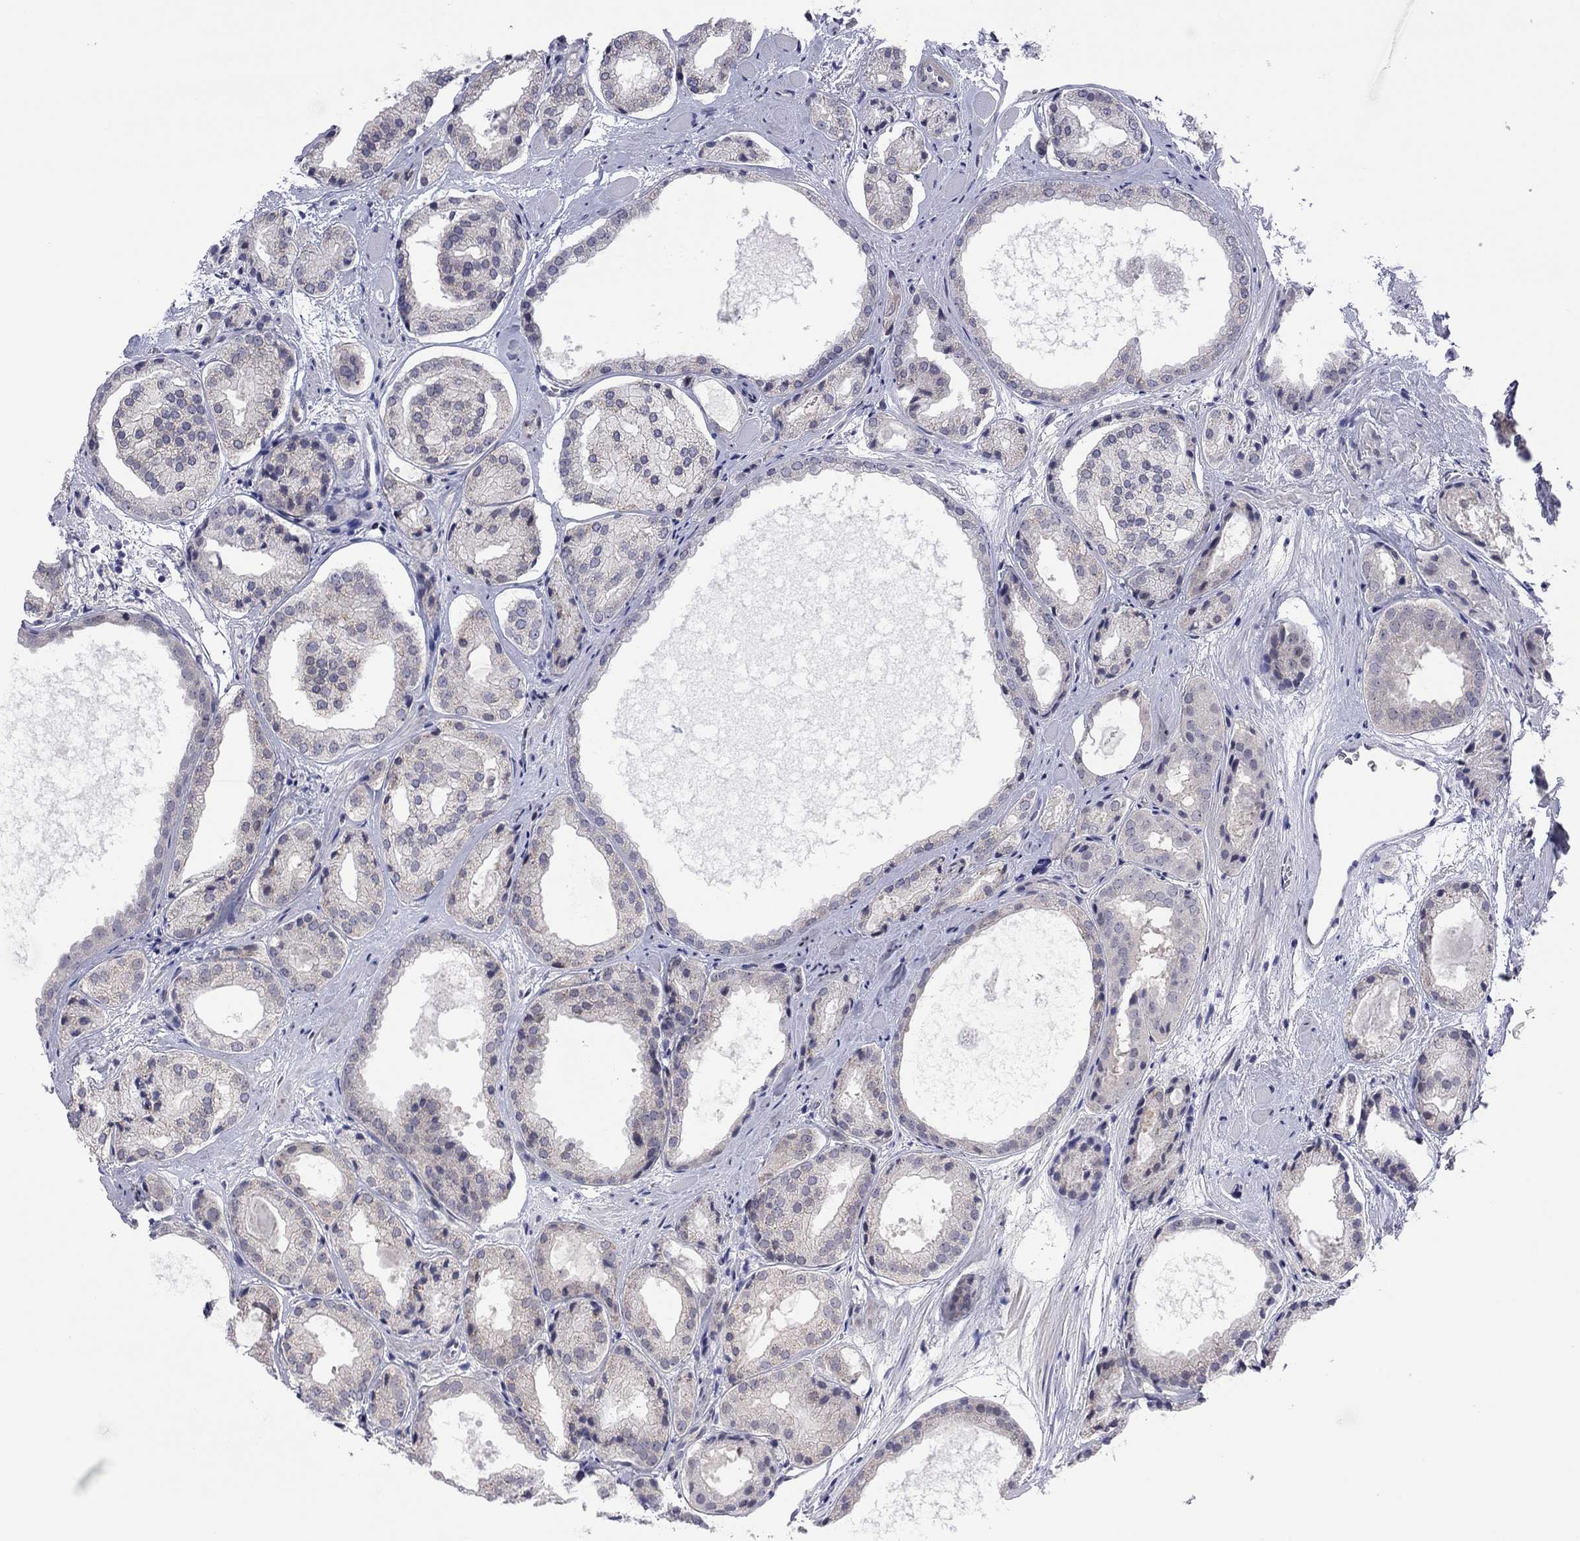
{"staining": {"intensity": "negative", "quantity": "none", "location": "none"}, "tissue": "prostate cancer", "cell_type": "Tumor cells", "image_type": "cancer", "snomed": [{"axis": "morphology", "description": "Adenocarcinoma, Low grade"}, {"axis": "topography", "description": "Prostate"}], "caption": "IHC of human low-grade adenocarcinoma (prostate) shows no positivity in tumor cells. (DAB (3,3'-diaminobenzidine) immunohistochemistry (IHC) visualized using brightfield microscopy, high magnification).", "gene": "POU5F2", "patient": {"sex": "male", "age": 69}}